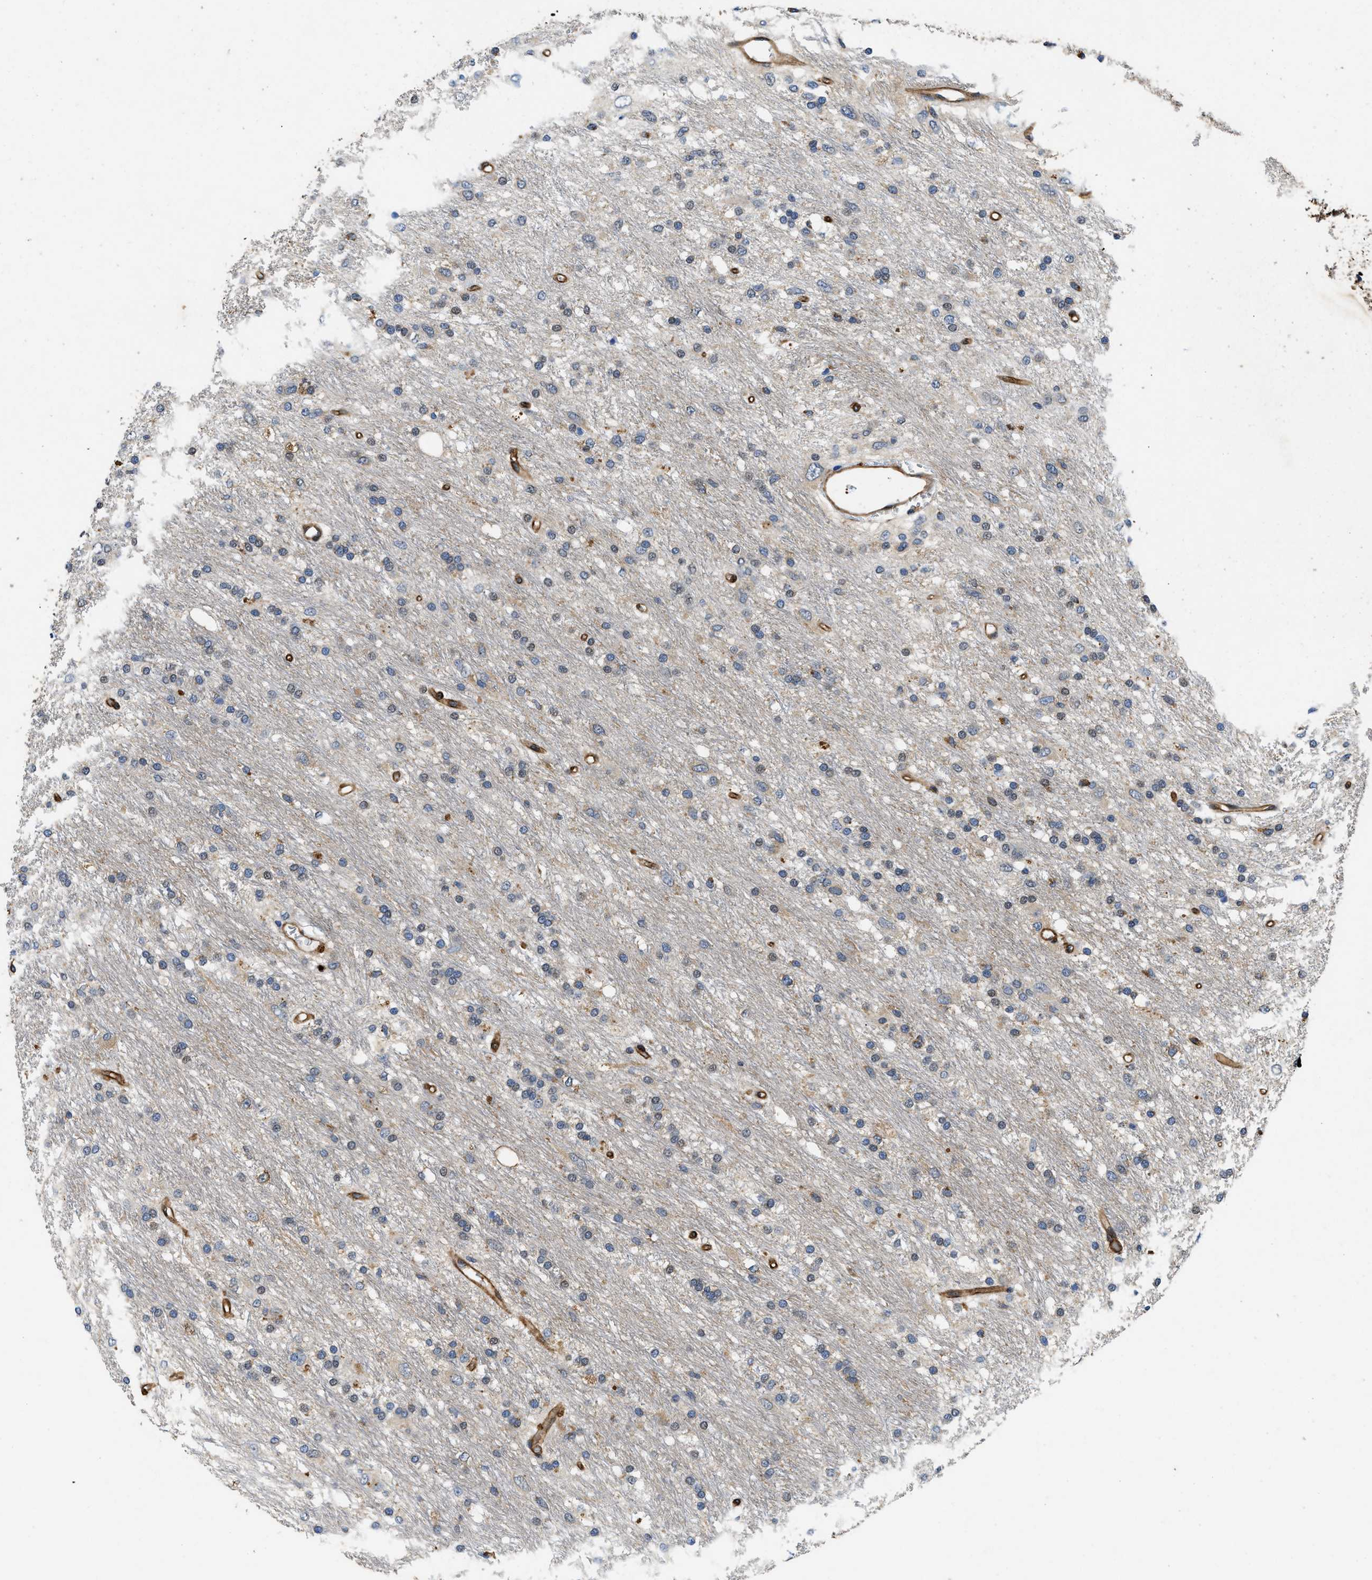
{"staining": {"intensity": "negative", "quantity": "none", "location": "none"}, "tissue": "glioma", "cell_type": "Tumor cells", "image_type": "cancer", "snomed": [{"axis": "morphology", "description": "Glioma, malignant, Low grade"}, {"axis": "topography", "description": "Brain"}], "caption": "IHC of malignant low-grade glioma exhibits no staining in tumor cells. (DAB (3,3'-diaminobenzidine) immunohistochemistry visualized using brightfield microscopy, high magnification).", "gene": "RAPH1", "patient": {"sex": "male", "age": 77}}